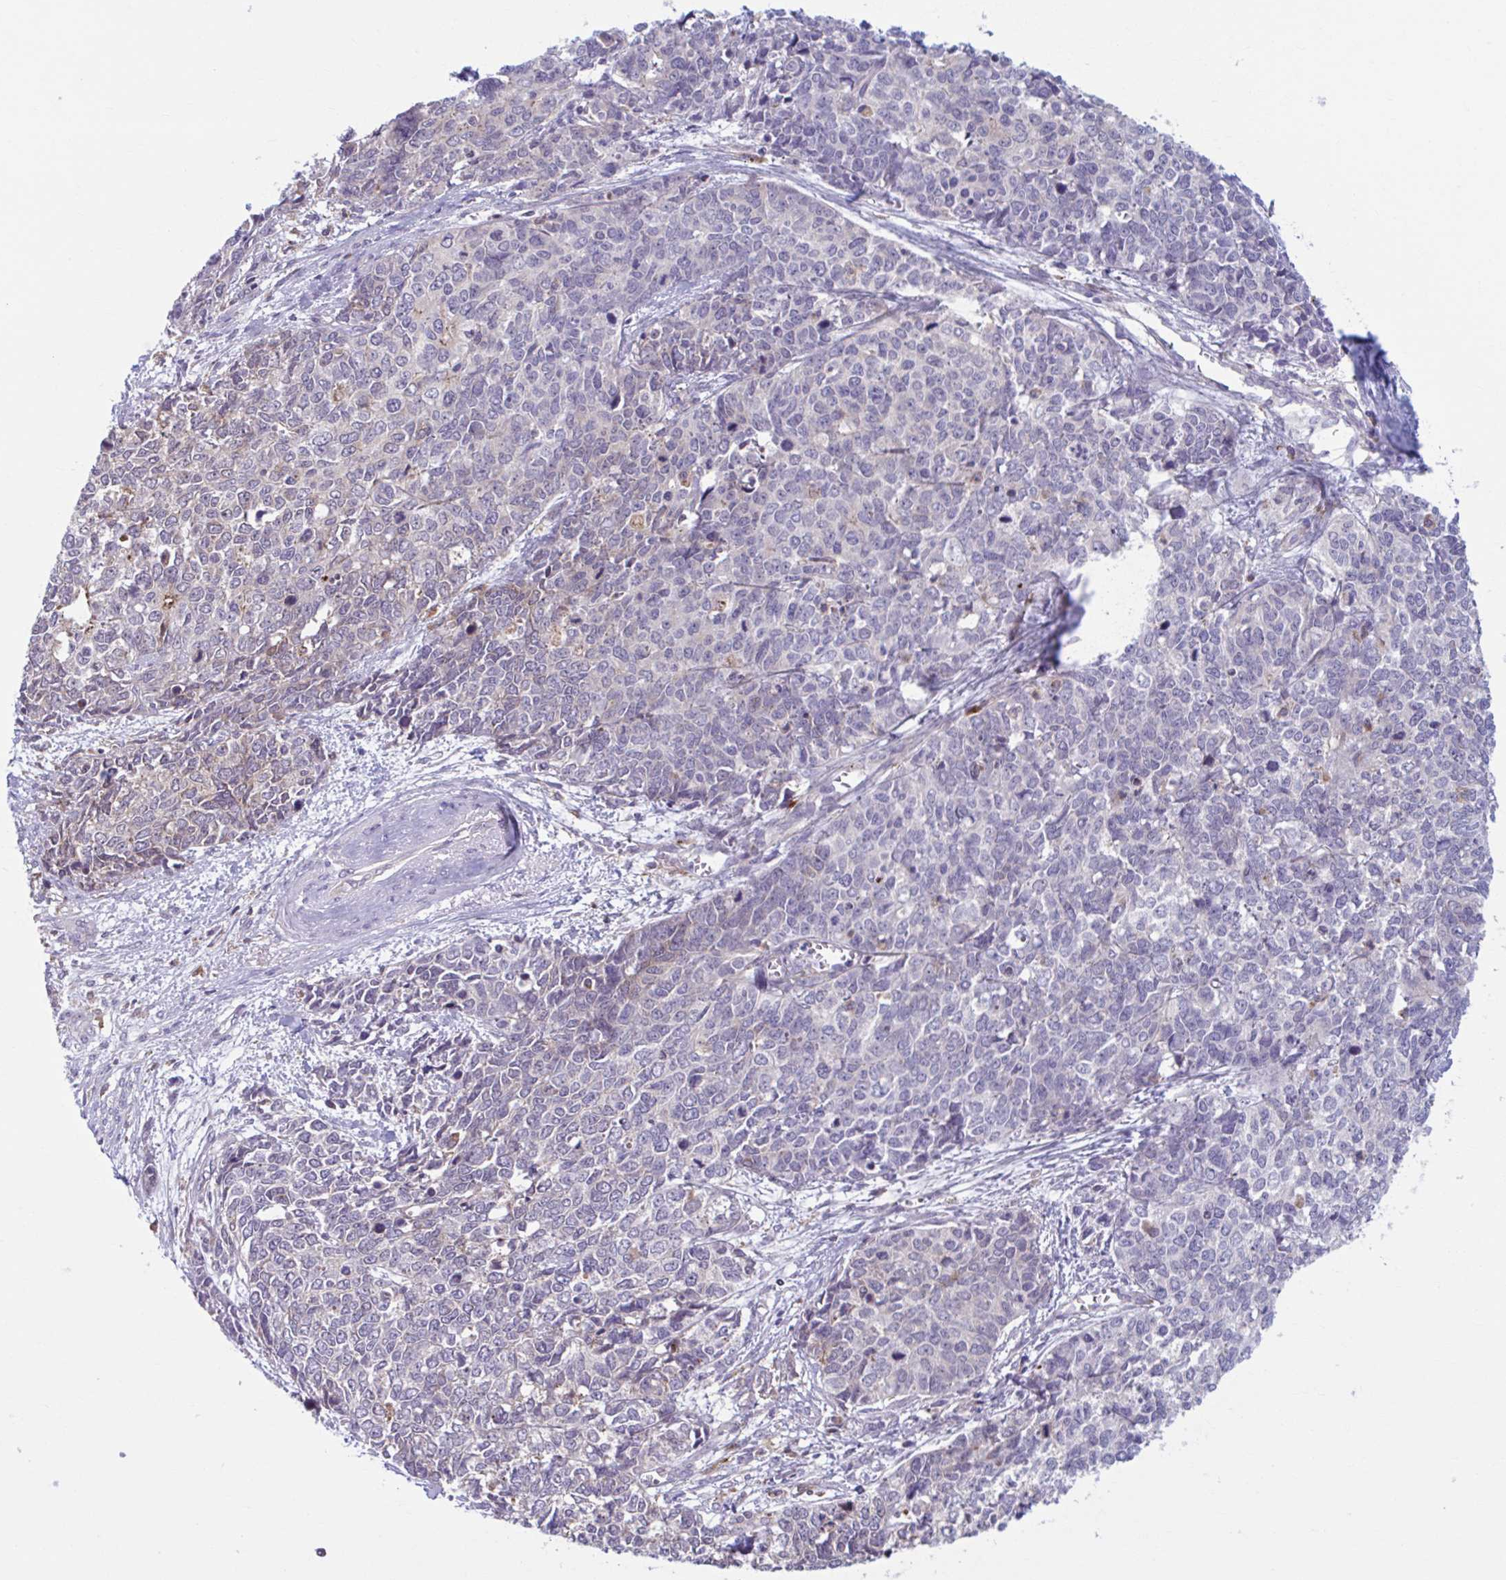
{"staining": {"intensity": "negative", "quantity": "none", "location": "none"}, "tissue": "cervical cancer", "cell_type": "Tumor cells", "image_type": "cancer", "snomed": [{"axis": "morphology", "description": "Adenocarcinoma, NOS"}, {"axis": "topography", "description": "Cervix"}], "caption": "Adenocarcinoma (cervical) was stained to show a protein in brown. There is no significant expression in tumor cells.", "gene": "ADAT3", "patient": {"sex": "female", "age": 63}}